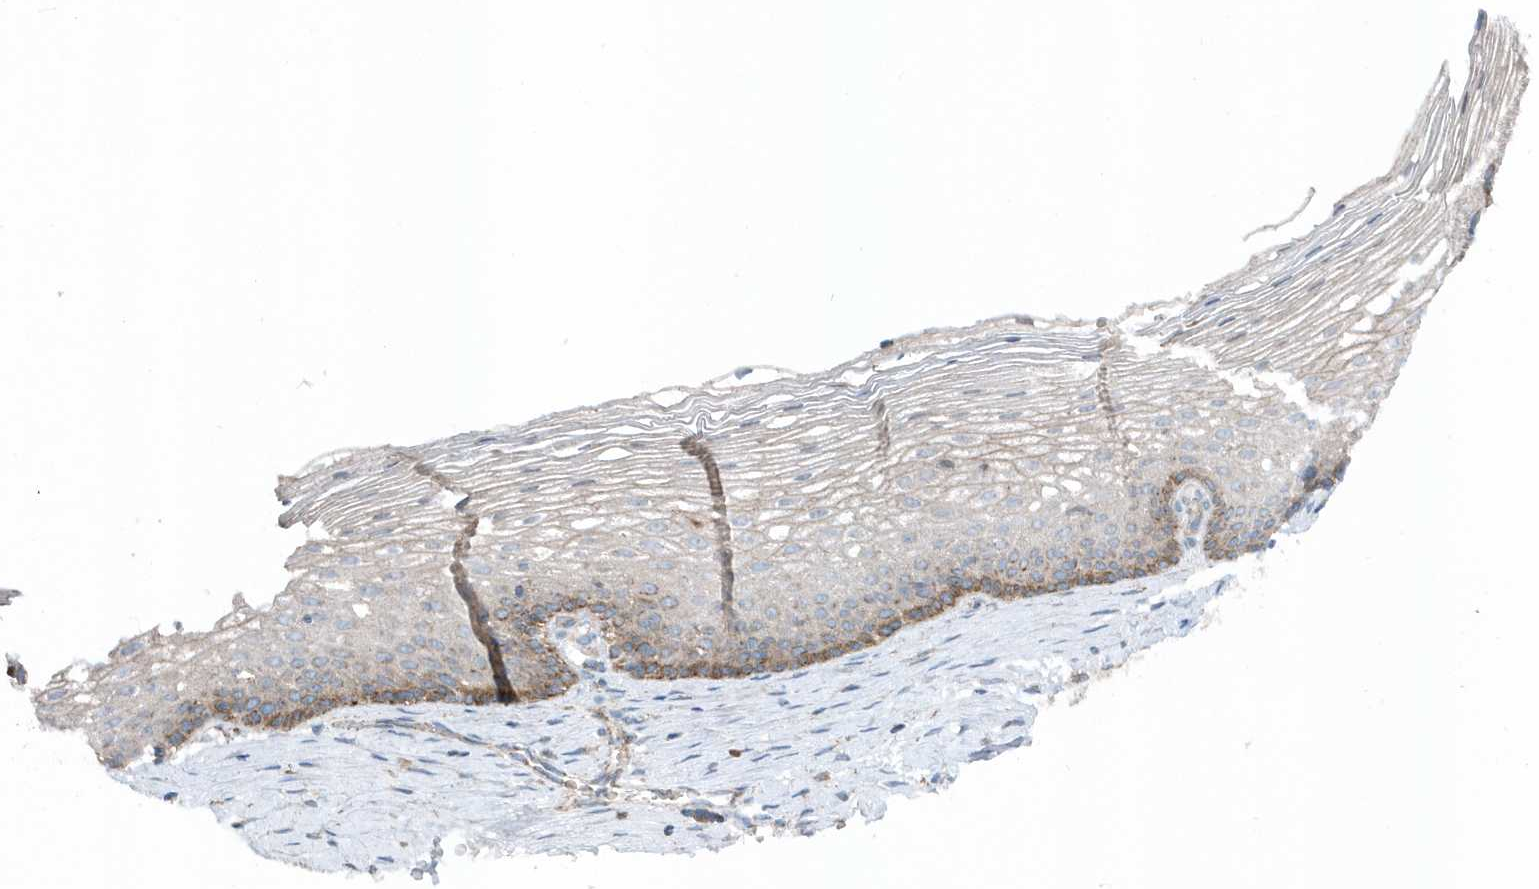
{"staining": {"intensity": "negative", "quantity": "none", "location": "none"}, "tissue": "cervix", "cell_type": "Glandular cells", "image_type": "normal", "snomed": [{"axis": "morphology", "description": "Normal tissue, NOS"}, {"axis": "topography", "description": "Cervix"}], "caption": "The histopathology image exhibits no significant staining in glandular cells of cervix. (DAB (3,3'-diaminobenzidine) immunohistochemistry with hematoxylin counter stain).", "gene": "SLC38A2", "patient": {"sex": "female", "age": 33}}